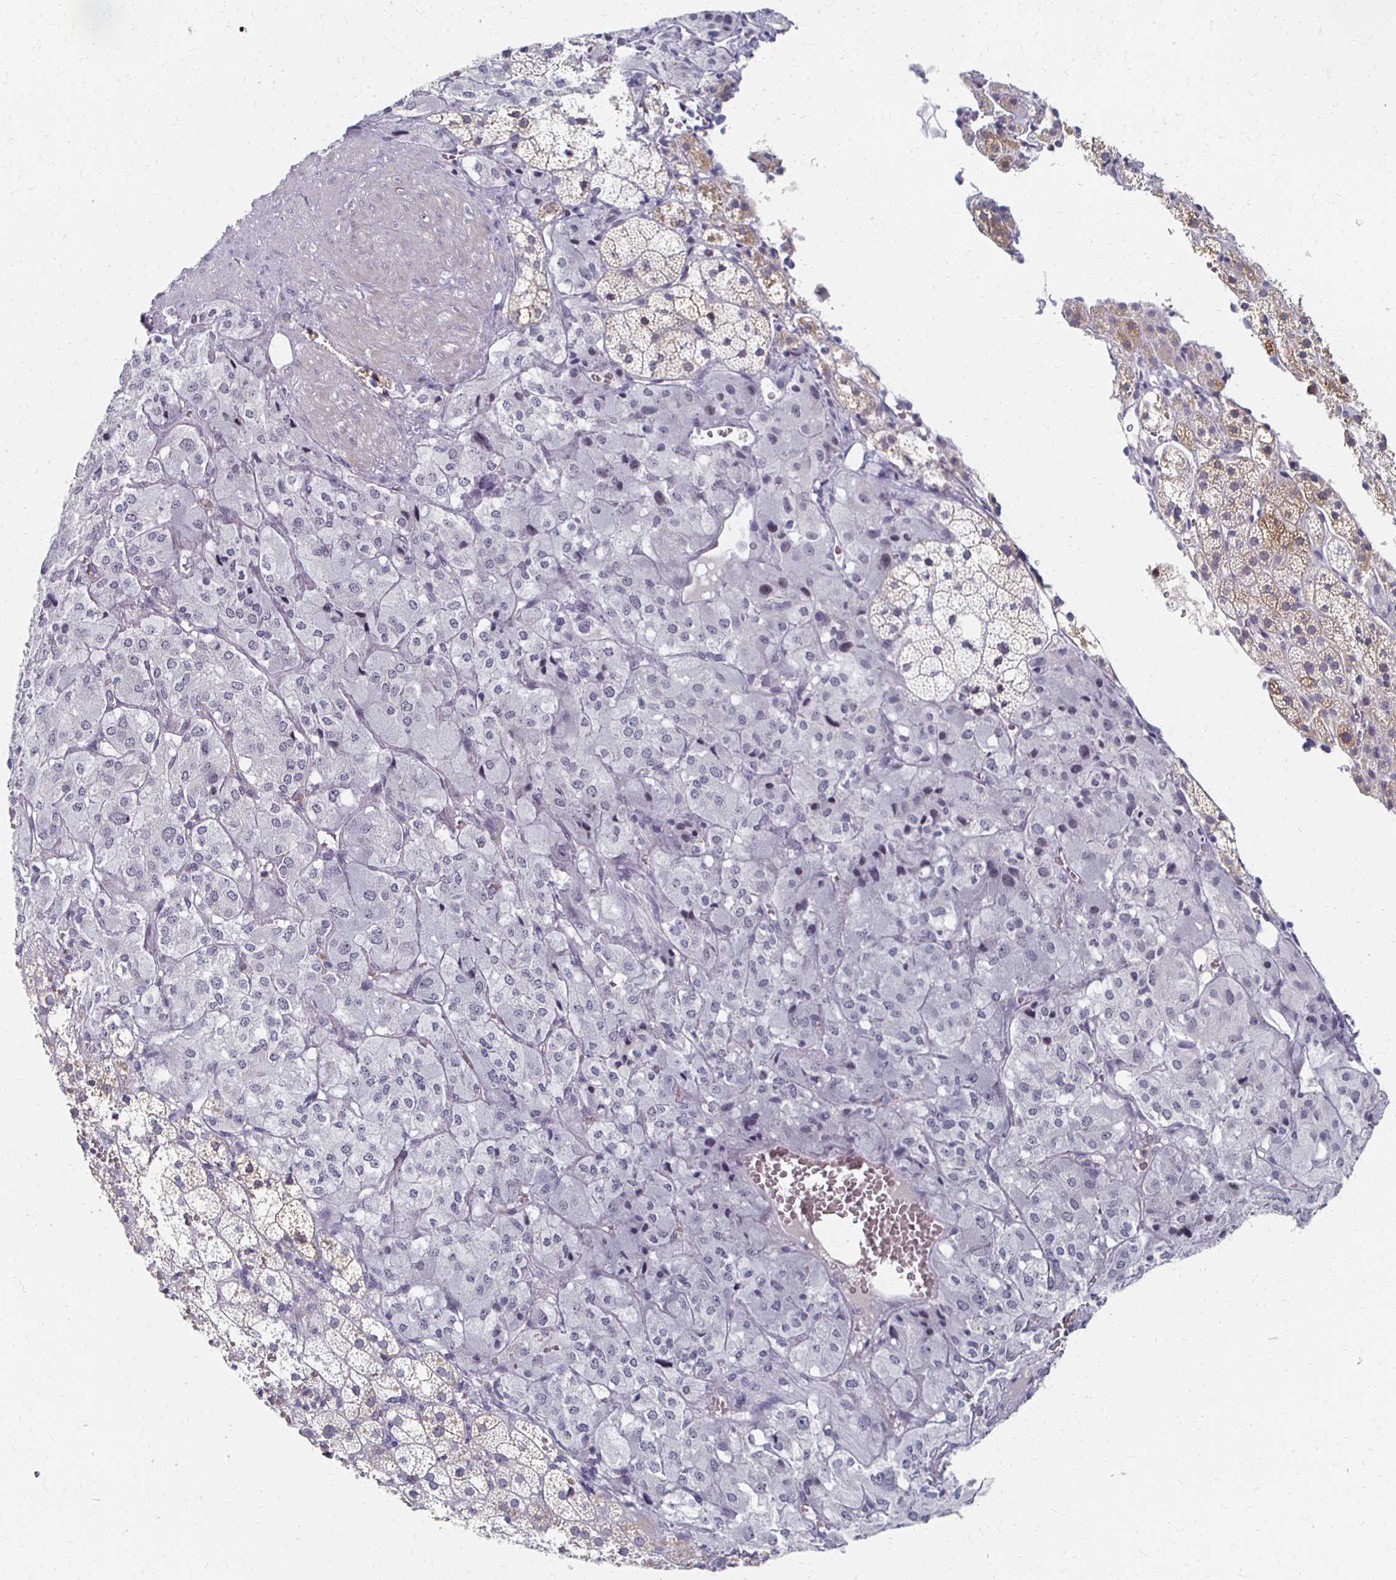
{"staining": {"intensity": "moderate", "quantity": "<25%", "location": "cytoplasmic/membranous"}, "tissue": "adrenal gland", "cell_type": "Glandular cells", "image_type": "normal", "snomed": [{"axis": "morphology", "description": "Normal tissue, NOS"}, {"axis": "topography", "description": "Adrenal gland"}], "caption": "Immunohistochemical staining of normal human adrenal gland displays moderate cytoplasmic/membranous protein staining in about <25% of glandular cells.", "gene": "CXCR2", "patient": {"sex": "male", "age": 53}}